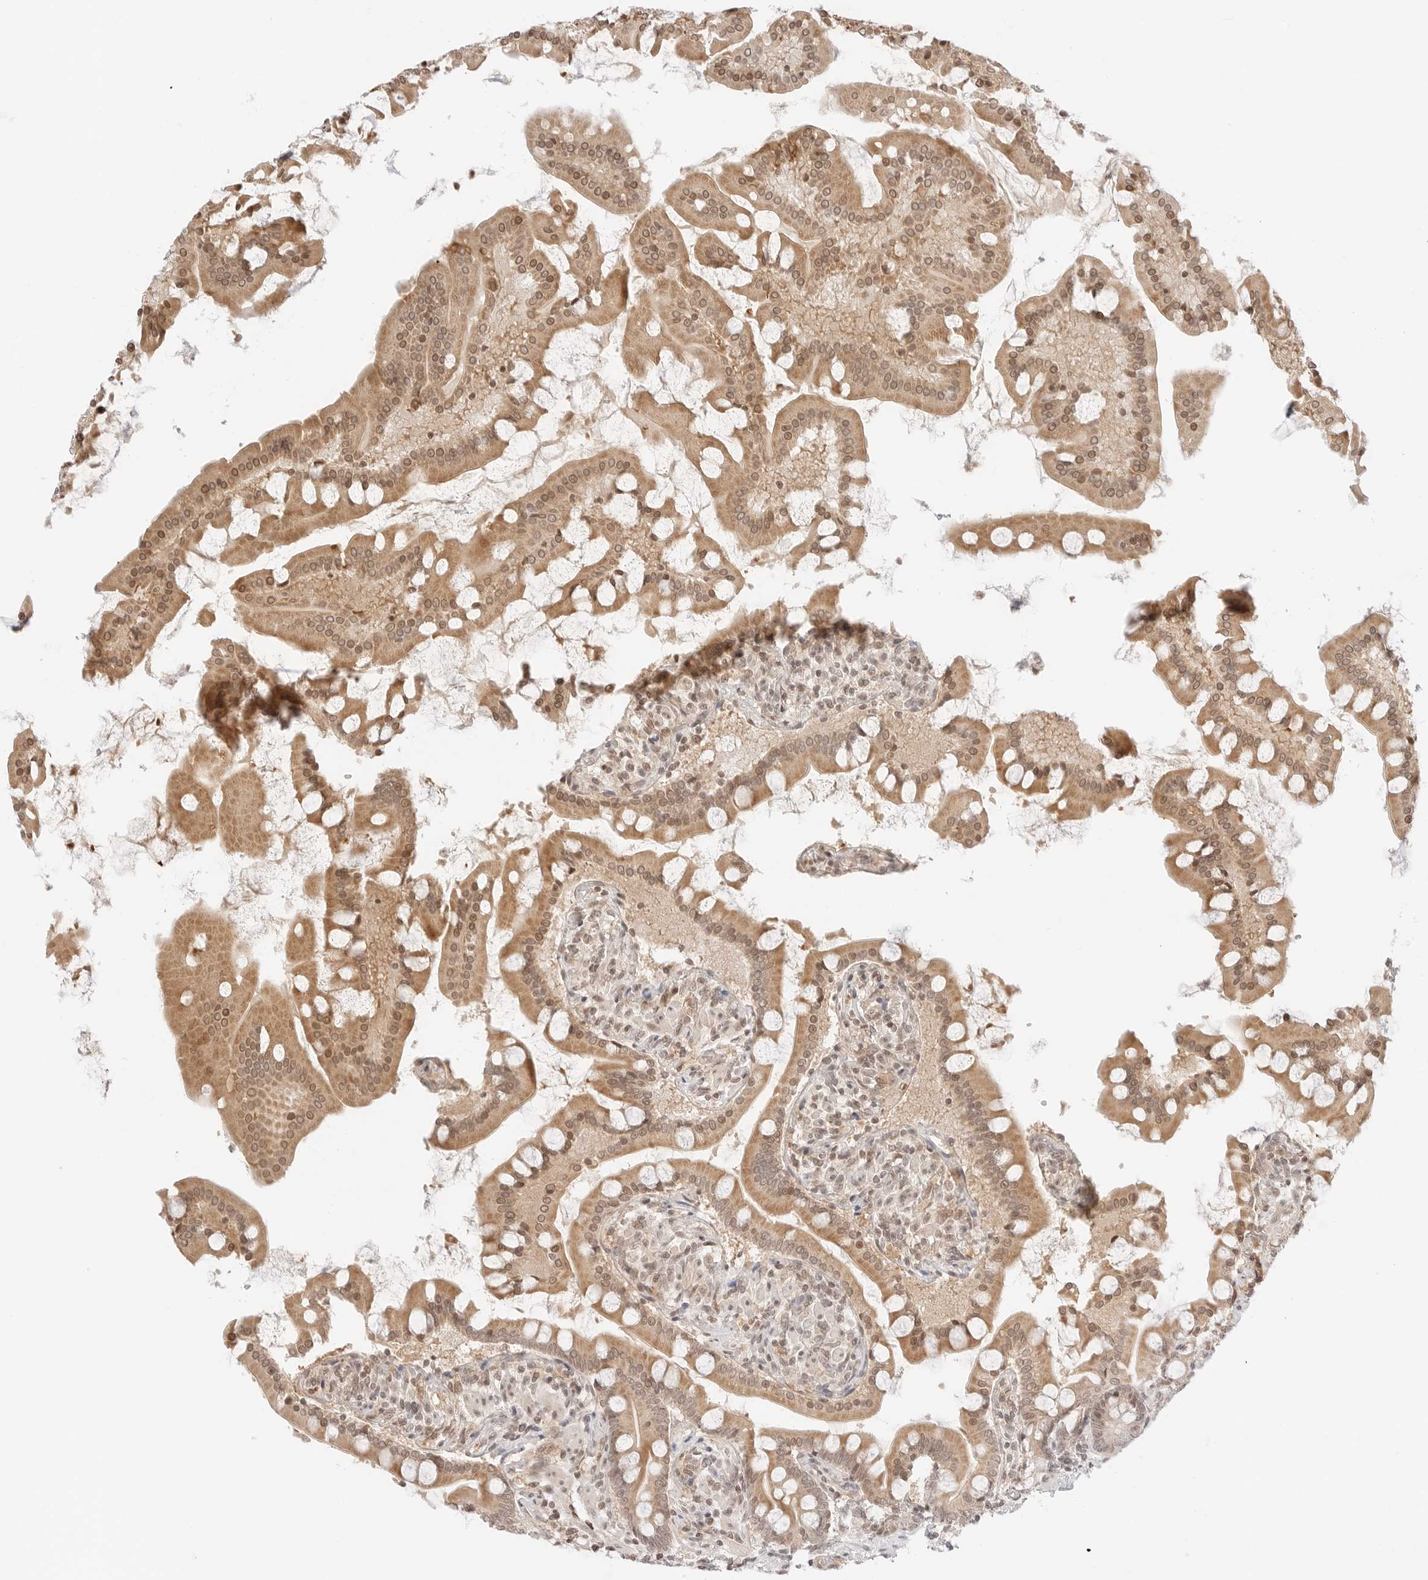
{"staining": {"intensity": "moderate", "quantity": ">75%", "location": "cytoplasmic/membranous,nuclear"}, "tissue": "small intestine", "cell_type": "Glandular cells", "image_type": "normal", "snomed": [{"axis": "morphology", "description": "Normal tissue, NOS"}, {"axis": "topography", "description": "Small intestine"}], "caption": "Human small intestine stained with a protein marker displays moderate staining in glandular cells.", "gene": "RPS6KL1", "patient": {"sex": "male", "age": 41}}